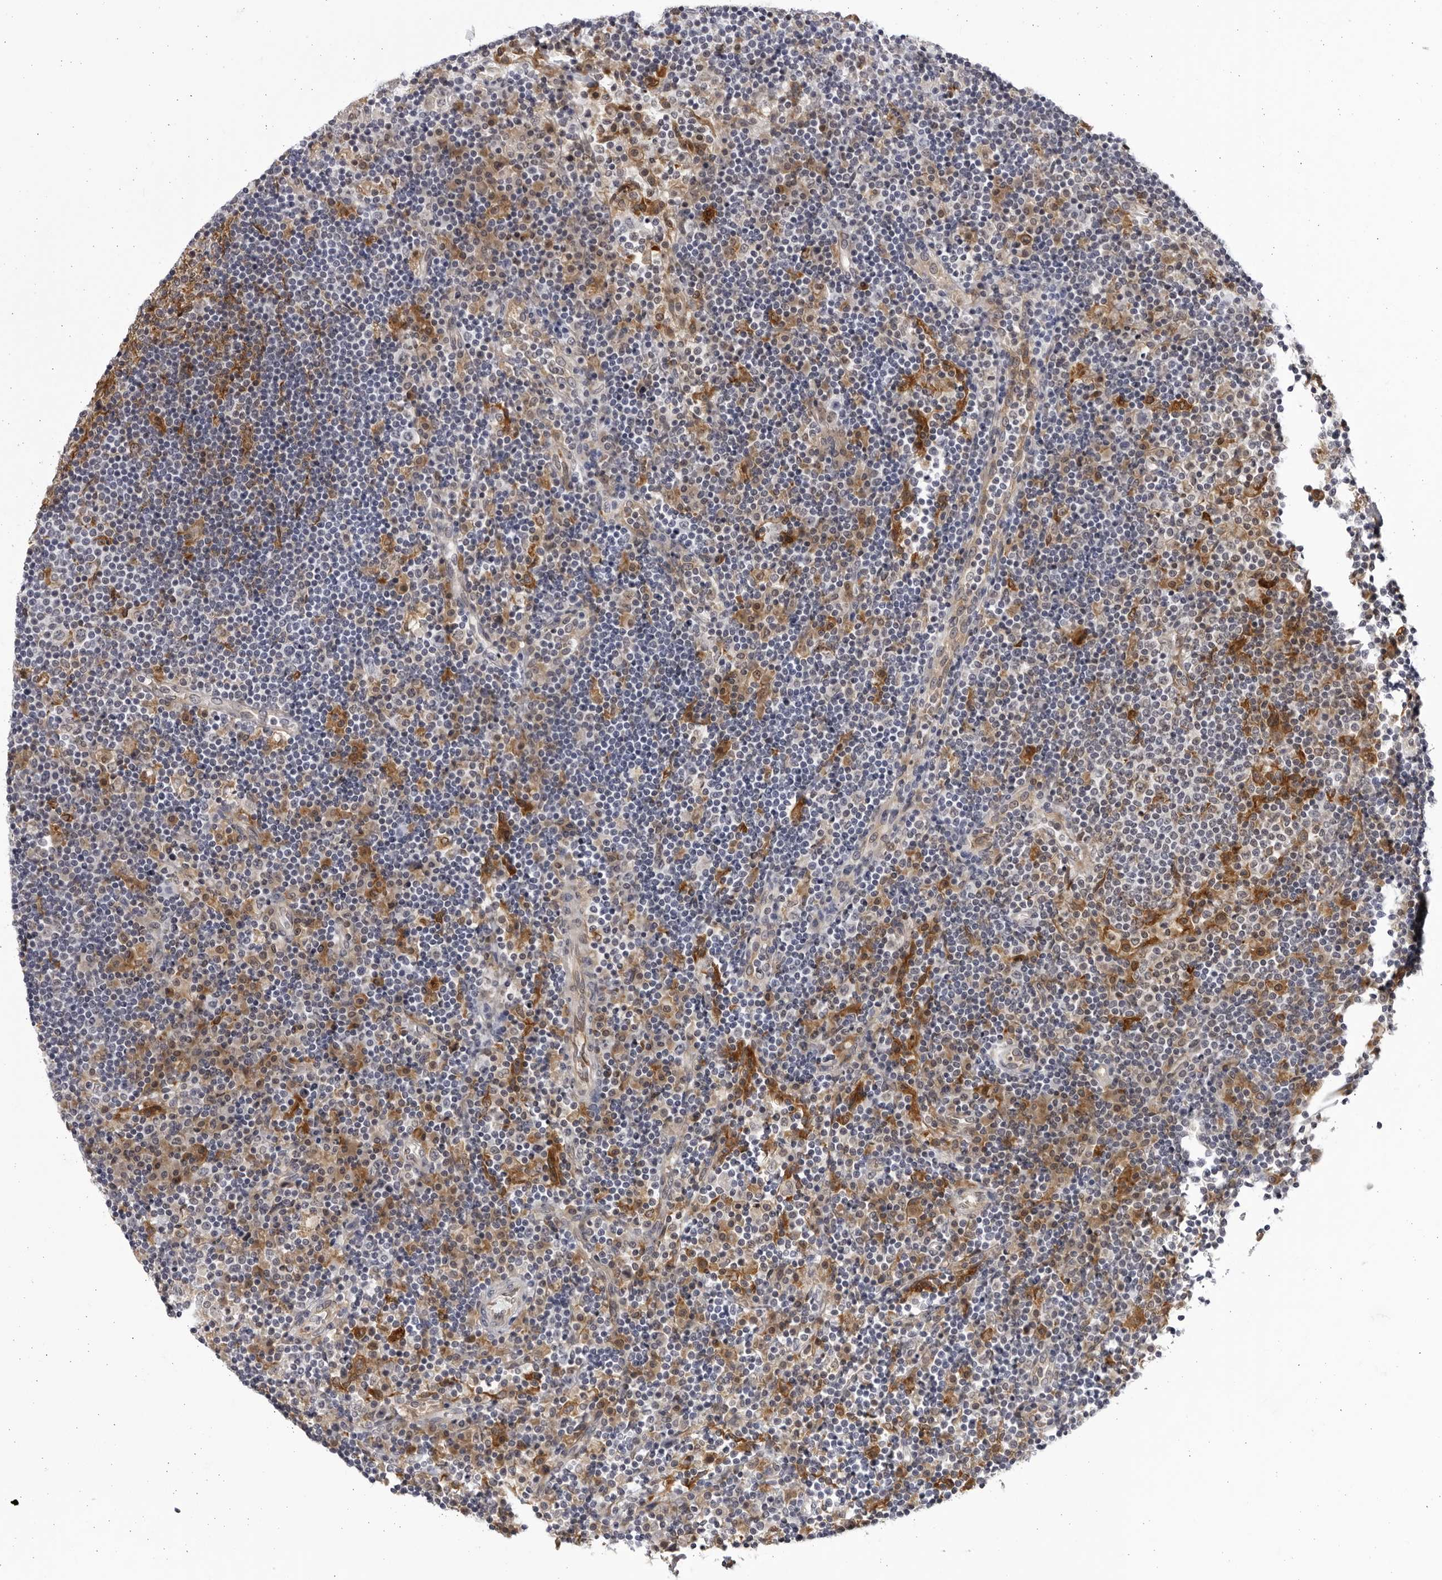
{"staining": {"intensity": "moderate", "quantity": "<25%", "location": "cytoplasmic/membranous"}, "tissue": "lymph node", "cell_type": "Non-germinal center cells", "image_type": "normal", "snomed": [{"axis": "morphology", "description": "Normal tissue, NOS"}, {"axis": "topography", "description": "Lymph node"}], "caption": "Moderate cytoplasmic/membranous positivity for a protein is present in approximately <25% of non-germinal center cells of unremarkable lymph node using IHC.", "gene": "BMP2K", "patient": {"sex": "female", "age": 53}}